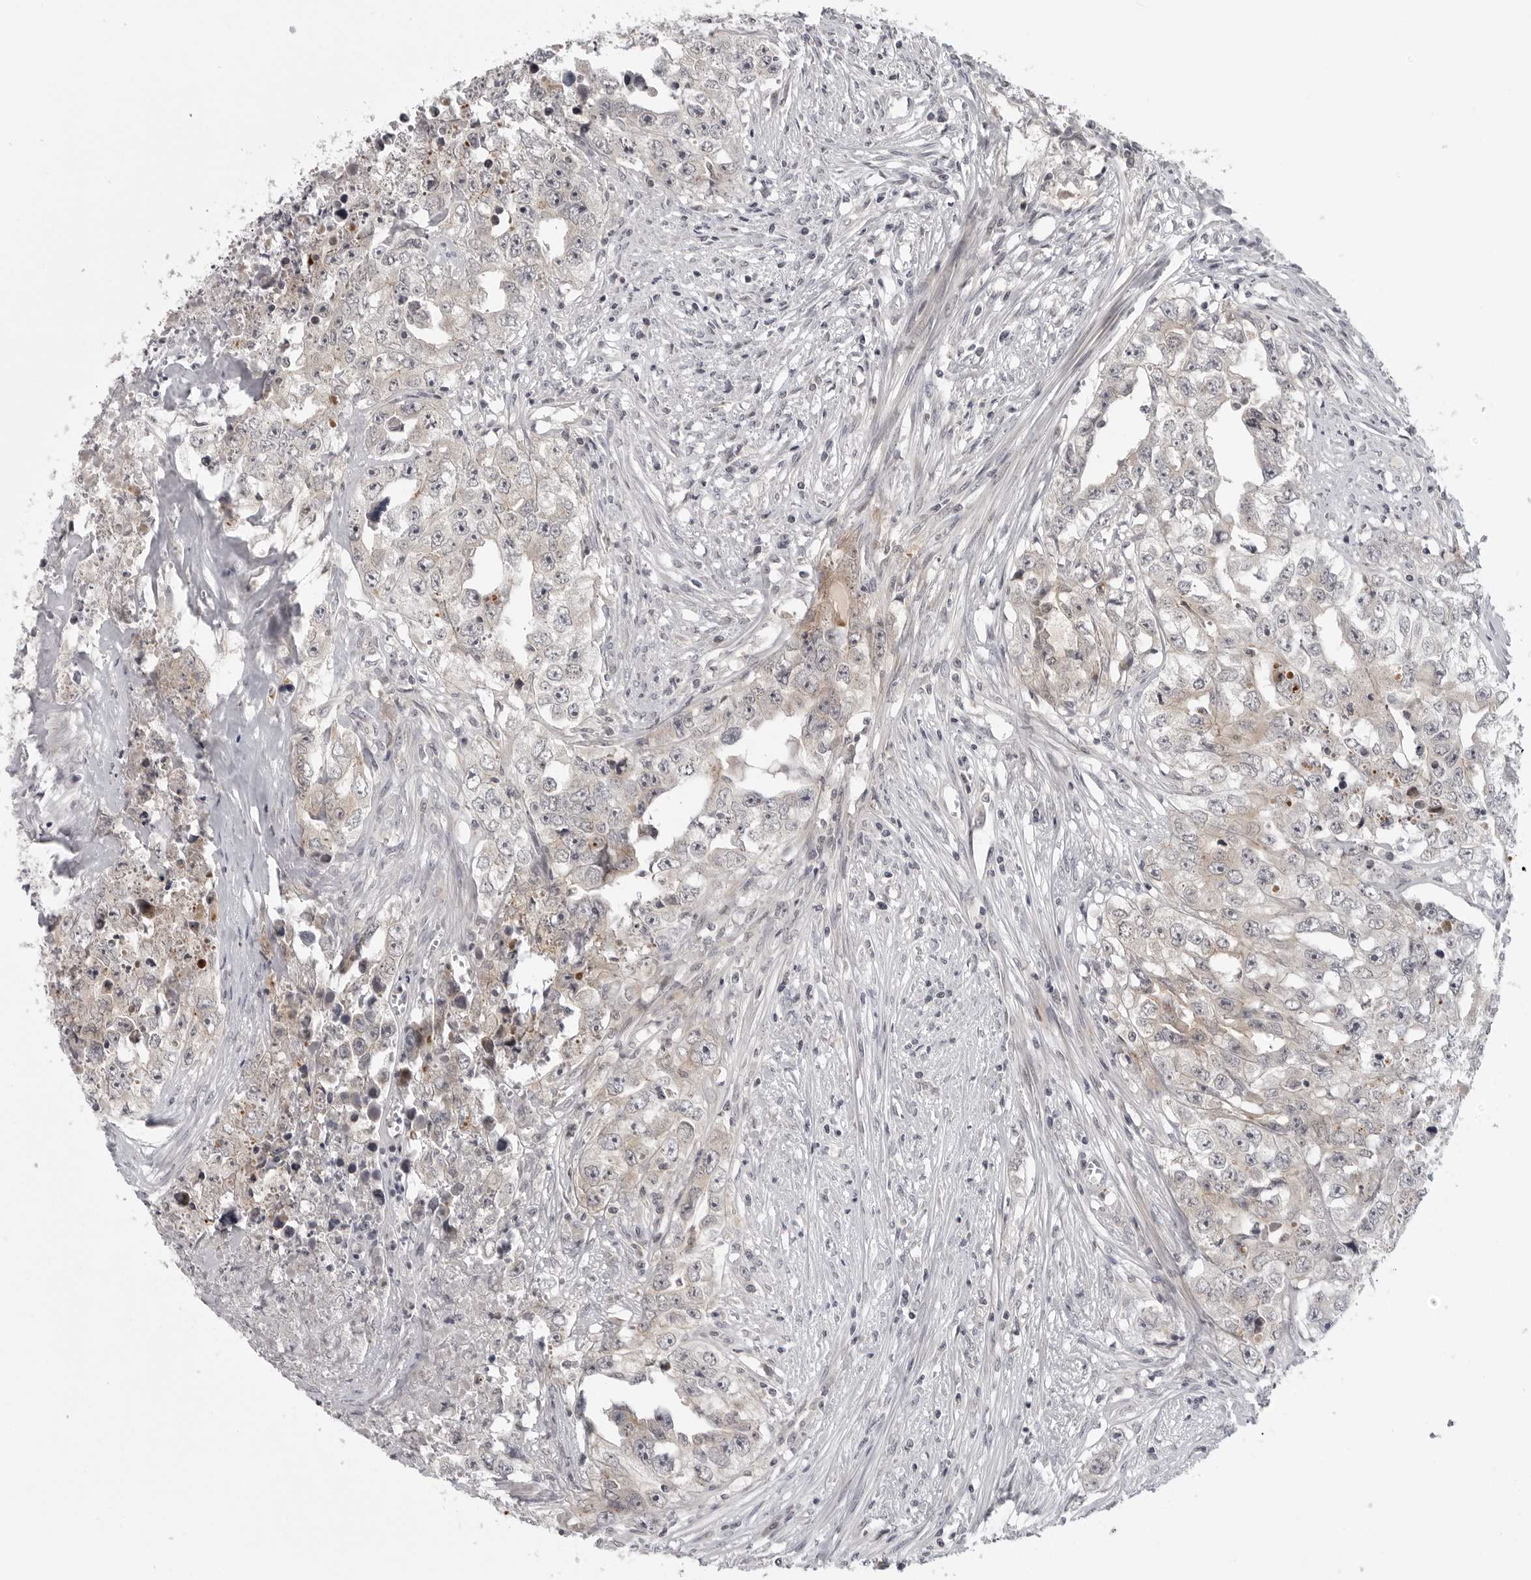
{"staining": {"intensity": "negative", "quantity": "none", "location": "none"}, "tissue": "testis cancer", "cell_type": "Tumor cells", "image_type": "cancer", "snomed": [{"axis": "morphology", "description": "Seminoma, NOS"}, {"axis": "morphology", "description": "Carcinoma, Embryonal, NOS"}, {"axis": "topography", "description": "Testis"}], "caption": "A high-resolution histopathology image shows immunohistochemistry staining of testis cancer, which displays no significant positivity in tumor cells.", "gene": "CD300LD", "patient": {"sex": "male", "age": 43}}